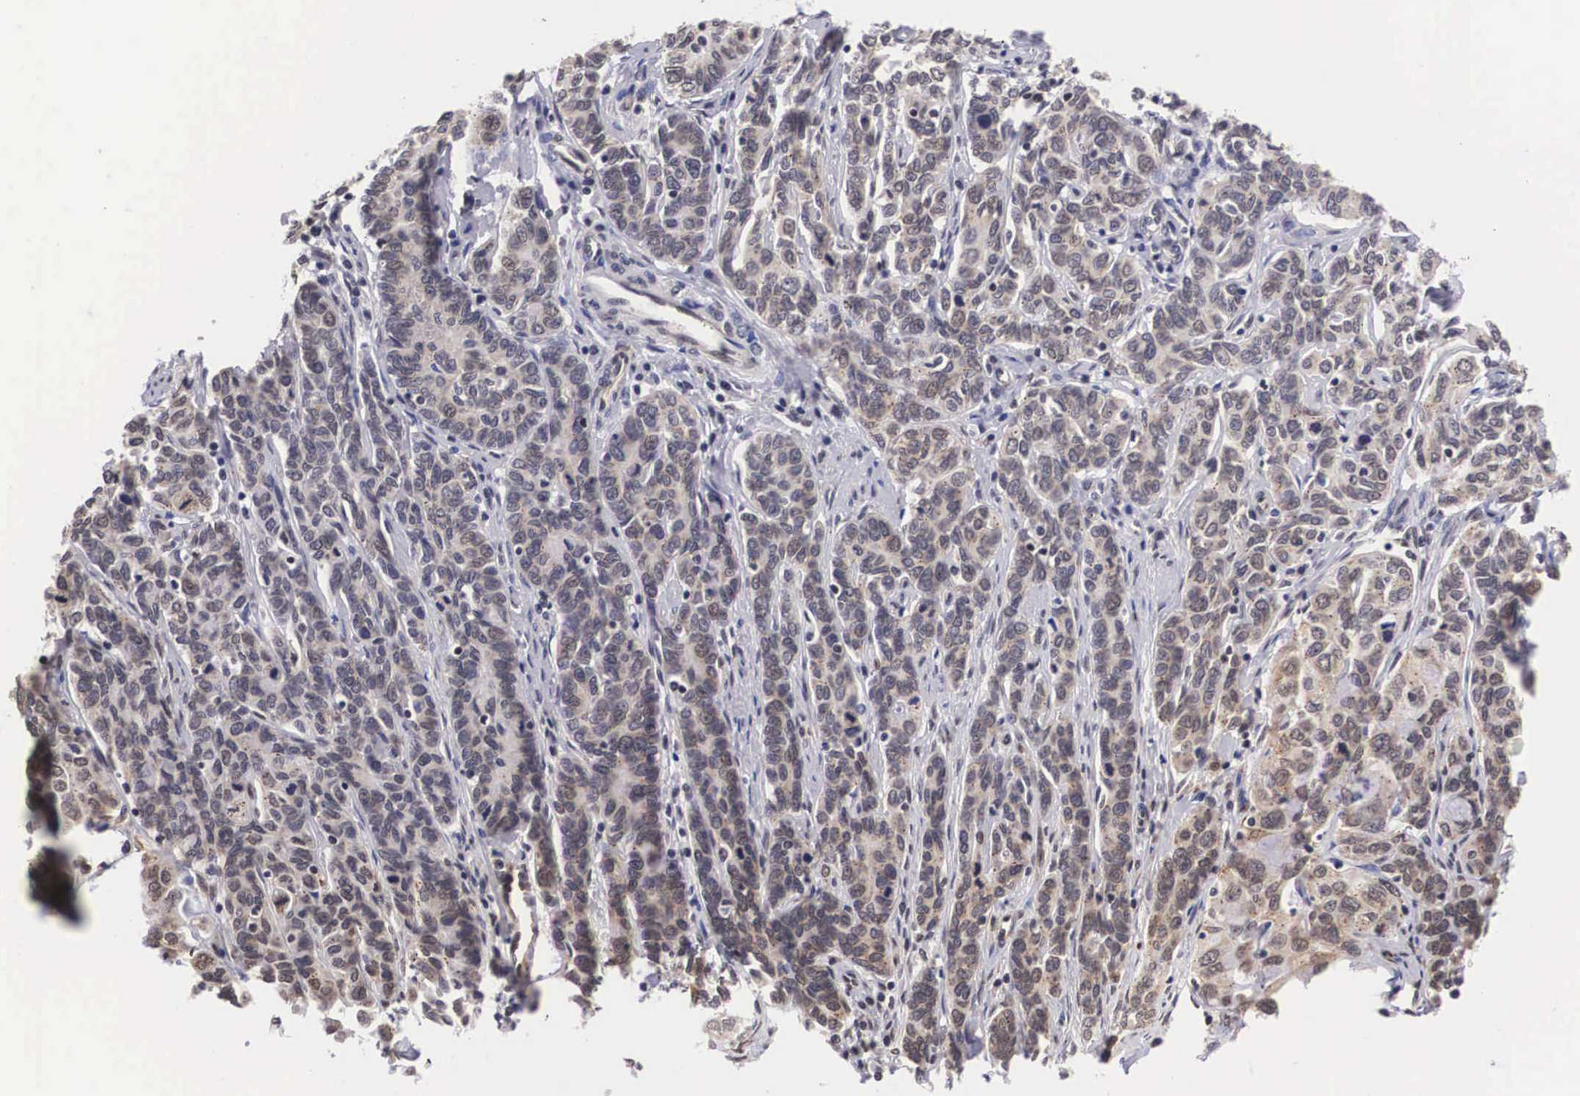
{"staining": {"intensity": "moderate", "quantity": "25%-75%", "location": "cytoplasmic/membranous"}, "tissue": "cervical cancer", "cell_type": "Tumor cells", "image_type": "cancer", "snomed": [{"axis": "morphology", "description": "Squamous cell carcinoma, NOS"}, {"axis": "topography", "description": "Cervix"}], "caption": "A photomicrograph of human cervical cancer (squamous cell carcinoma) stained for a protein shows moderate cytoplasmic/membranous brown staining in tumor cells.", "gene": "OTX2", "patient": {"sex": "female", "age": 38}}